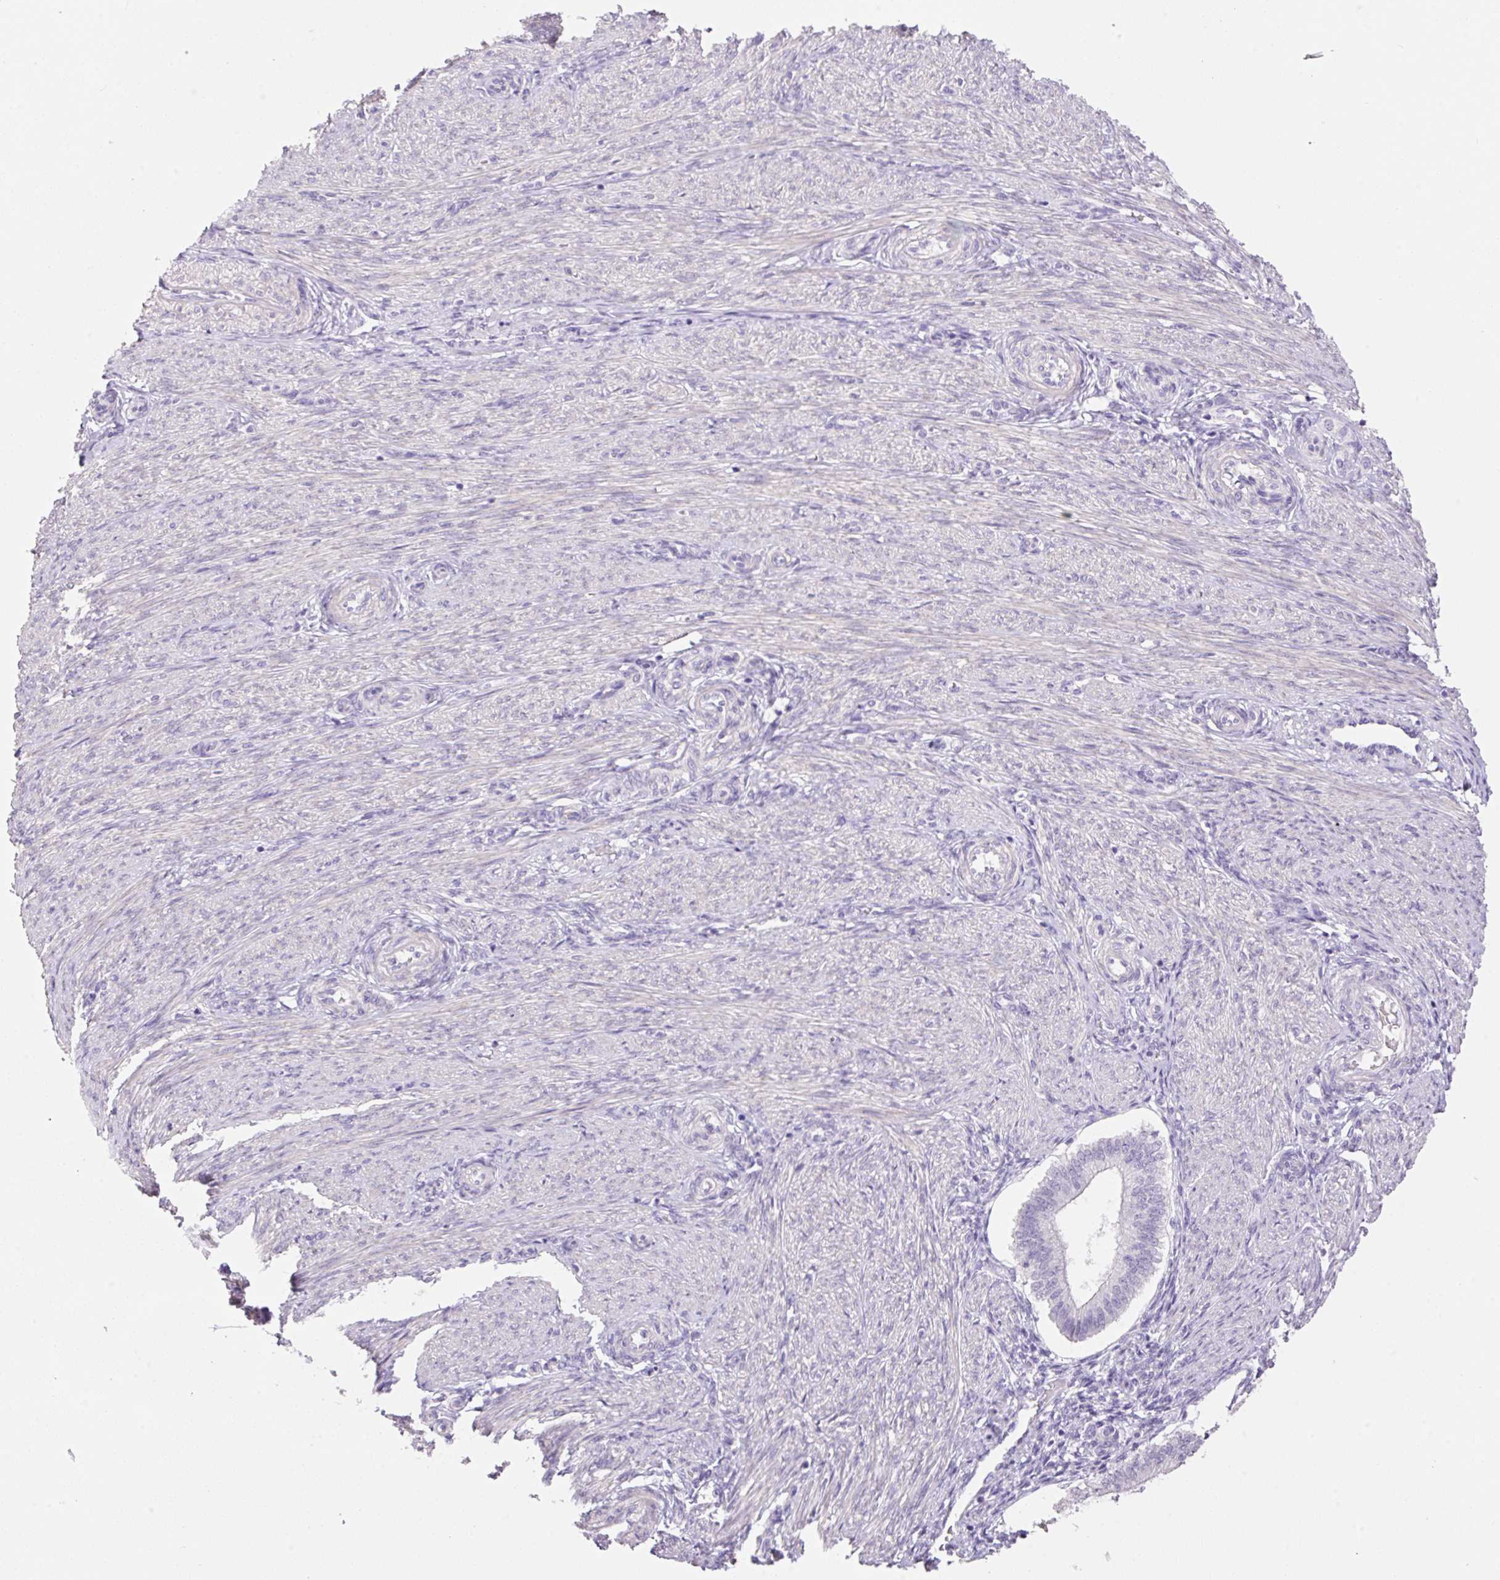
{"staining": {"intensity": "negative", "quantity": "none", "location": "none"}, "tissue": "endometrium", "cell_type": "Cells in endometrial stroma", "image_type": "normal", "snomed": [{"axis": "morphology", "description": "Normal tissue, NOS"}, {"axis": "topography", "description": "Endometrium"}], "caption": "IHC histopathology image of normal human endometrium stained for a protein (brown), which displays no staining in cells in endometrial stroma.", "gene": "HCRTR2", "patient": {"sex": "female", "age": 25}}